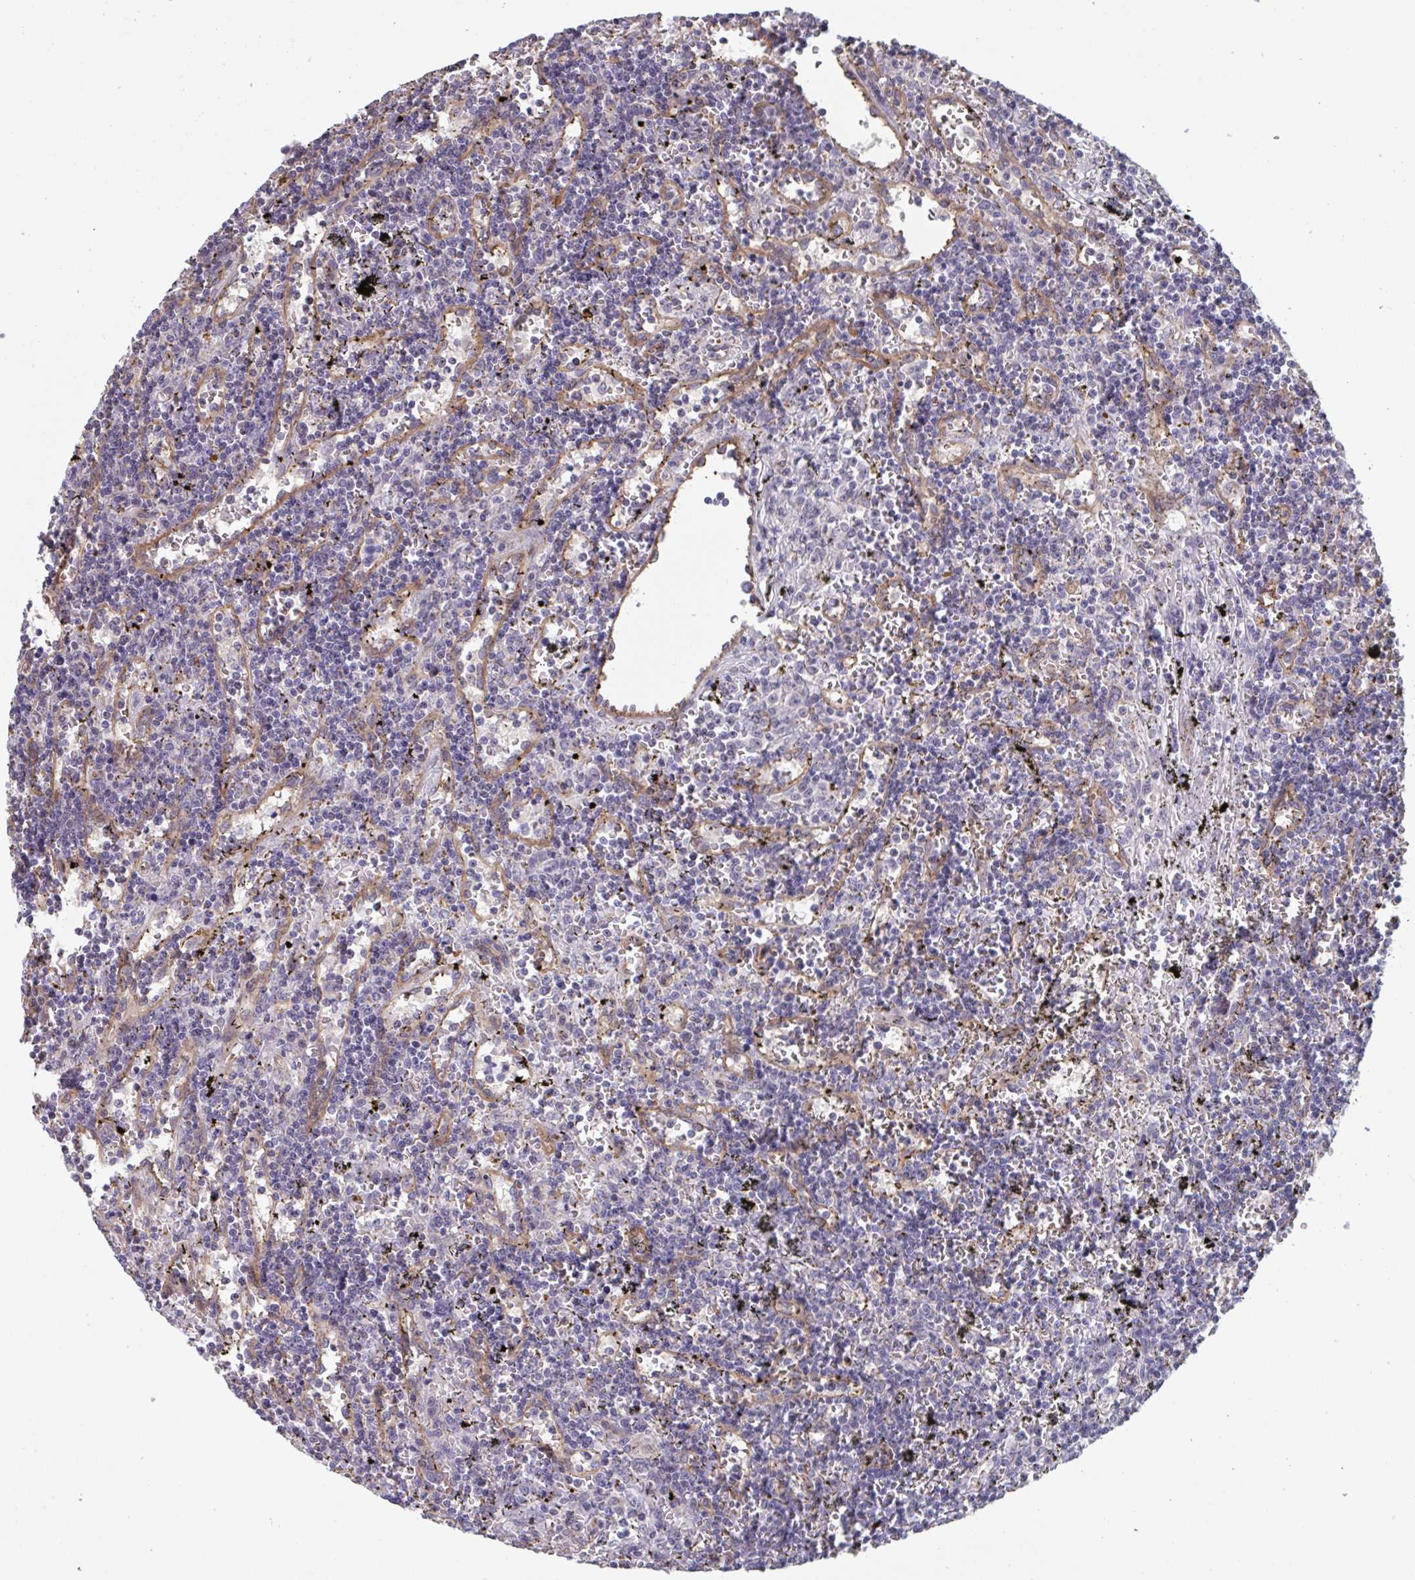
{"staining": {"intensity": "negative", "quantity": "none", "location": "none"}, "tissue": "lymphoma", "cell_type": "Tumor cells", "image_type": "cancer", "snomed": [{"axis": "morphology", "description": "Malignant lymphoma, non-Hodgkin's type, Low grade"}, {"axis": "topography", "description": "Spleen"}], "caption": "IHC photomicrograph of neoplastic tissue: lymphoma stained with DAB reveals no significant protein expression in tumor cells.", "gene": "TNFSF10", "patient": {"sex": "male", "age": 60}}